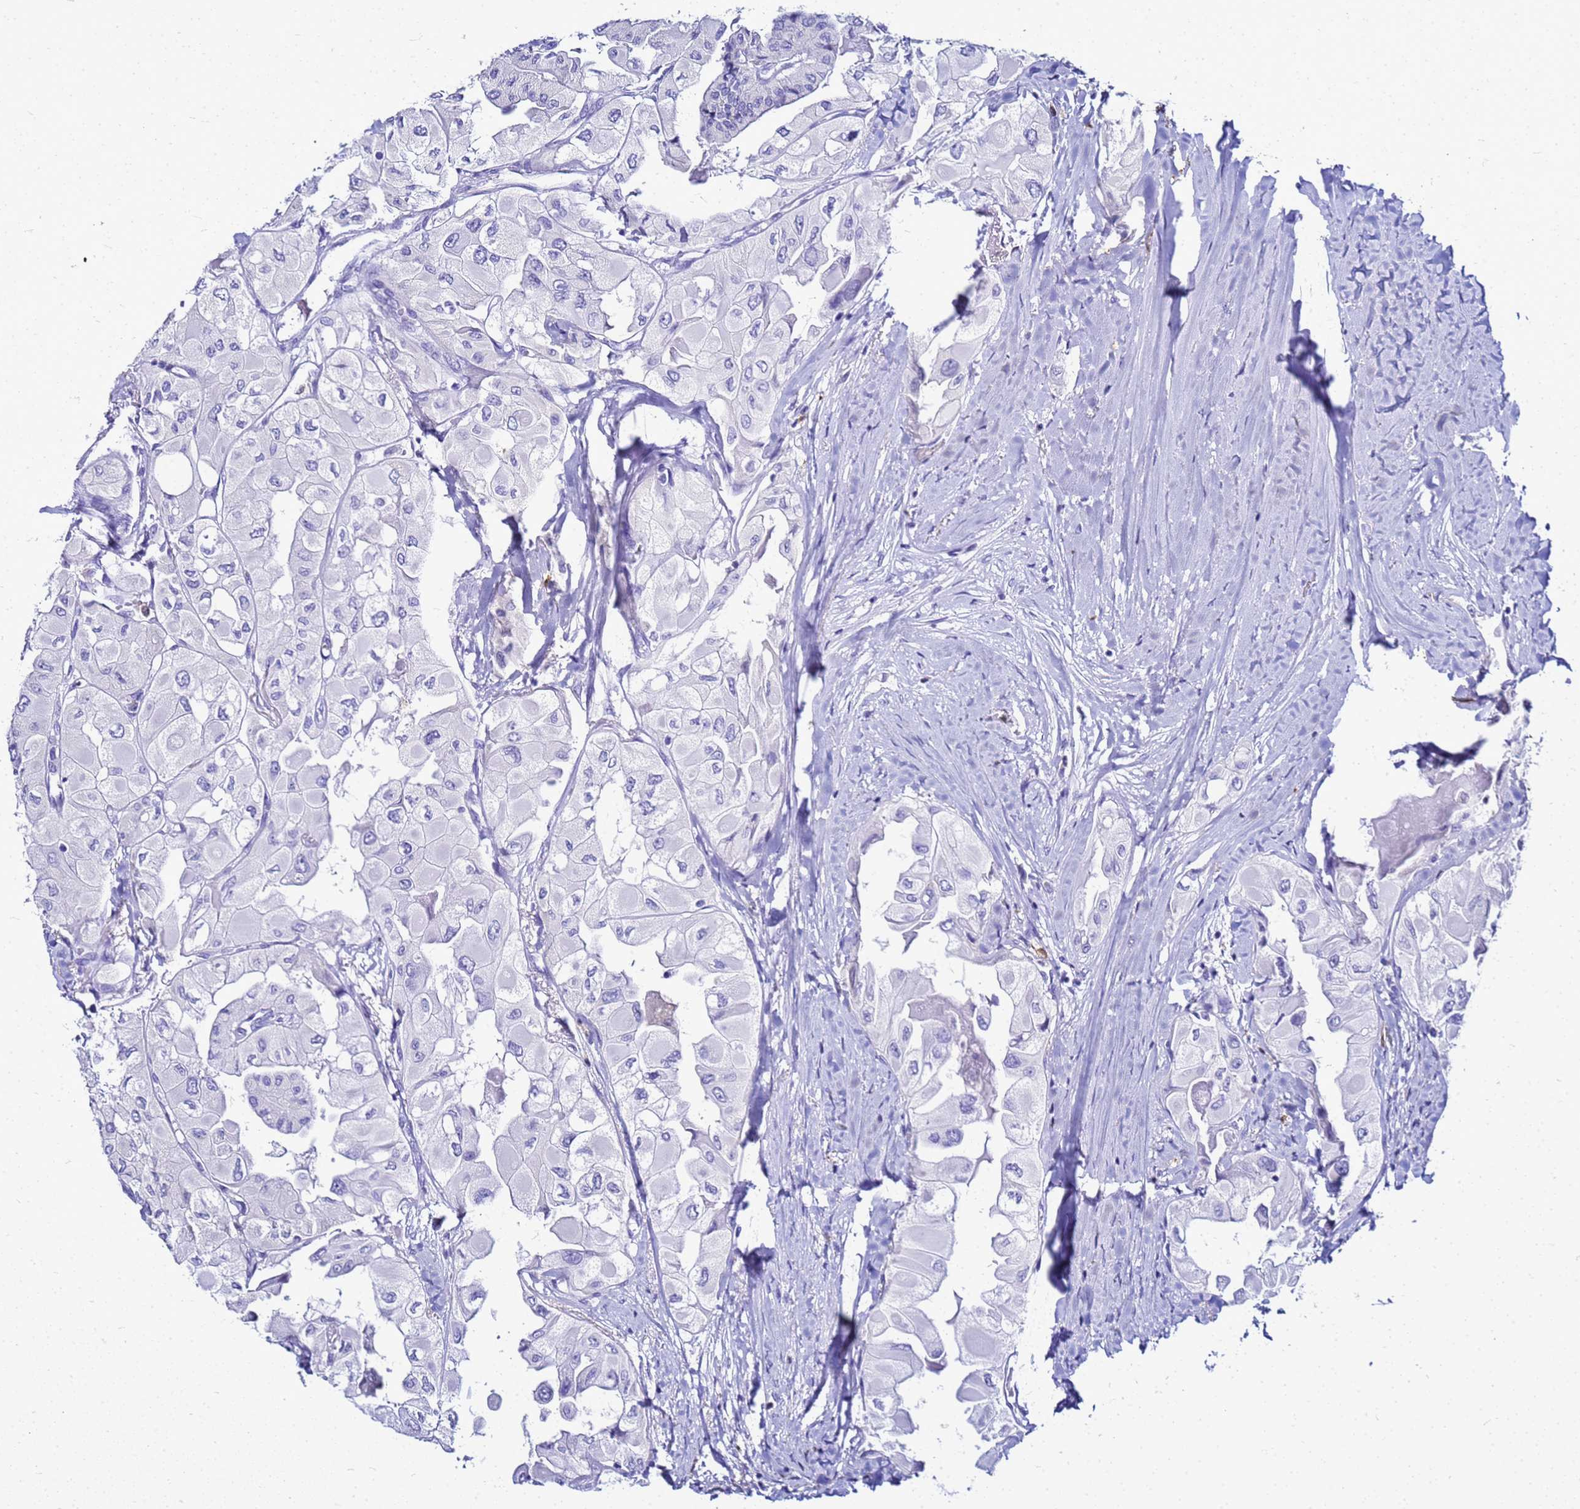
{"staining": {"intensity": "negative", "quantity": "none", "location": "none"}, "tissue": "thyroid cancer", "cell_type": "Tumor cells", "image_type": "cancer", "snomed": [{"axis": "morphology", "description": "Normal tissue, NOS"}, {"axis": "morphology", "description": "Papillary adenocarcinoma, NOS"}, {"axis": "topography", "description": "Thyroid gland"}], "caption": "IHC of papillary adenocarcinoma (thyroid) displays no positivity in tumor cells.", "gene": "CSTA", "patient": {"sex": "female", "age": 59}}